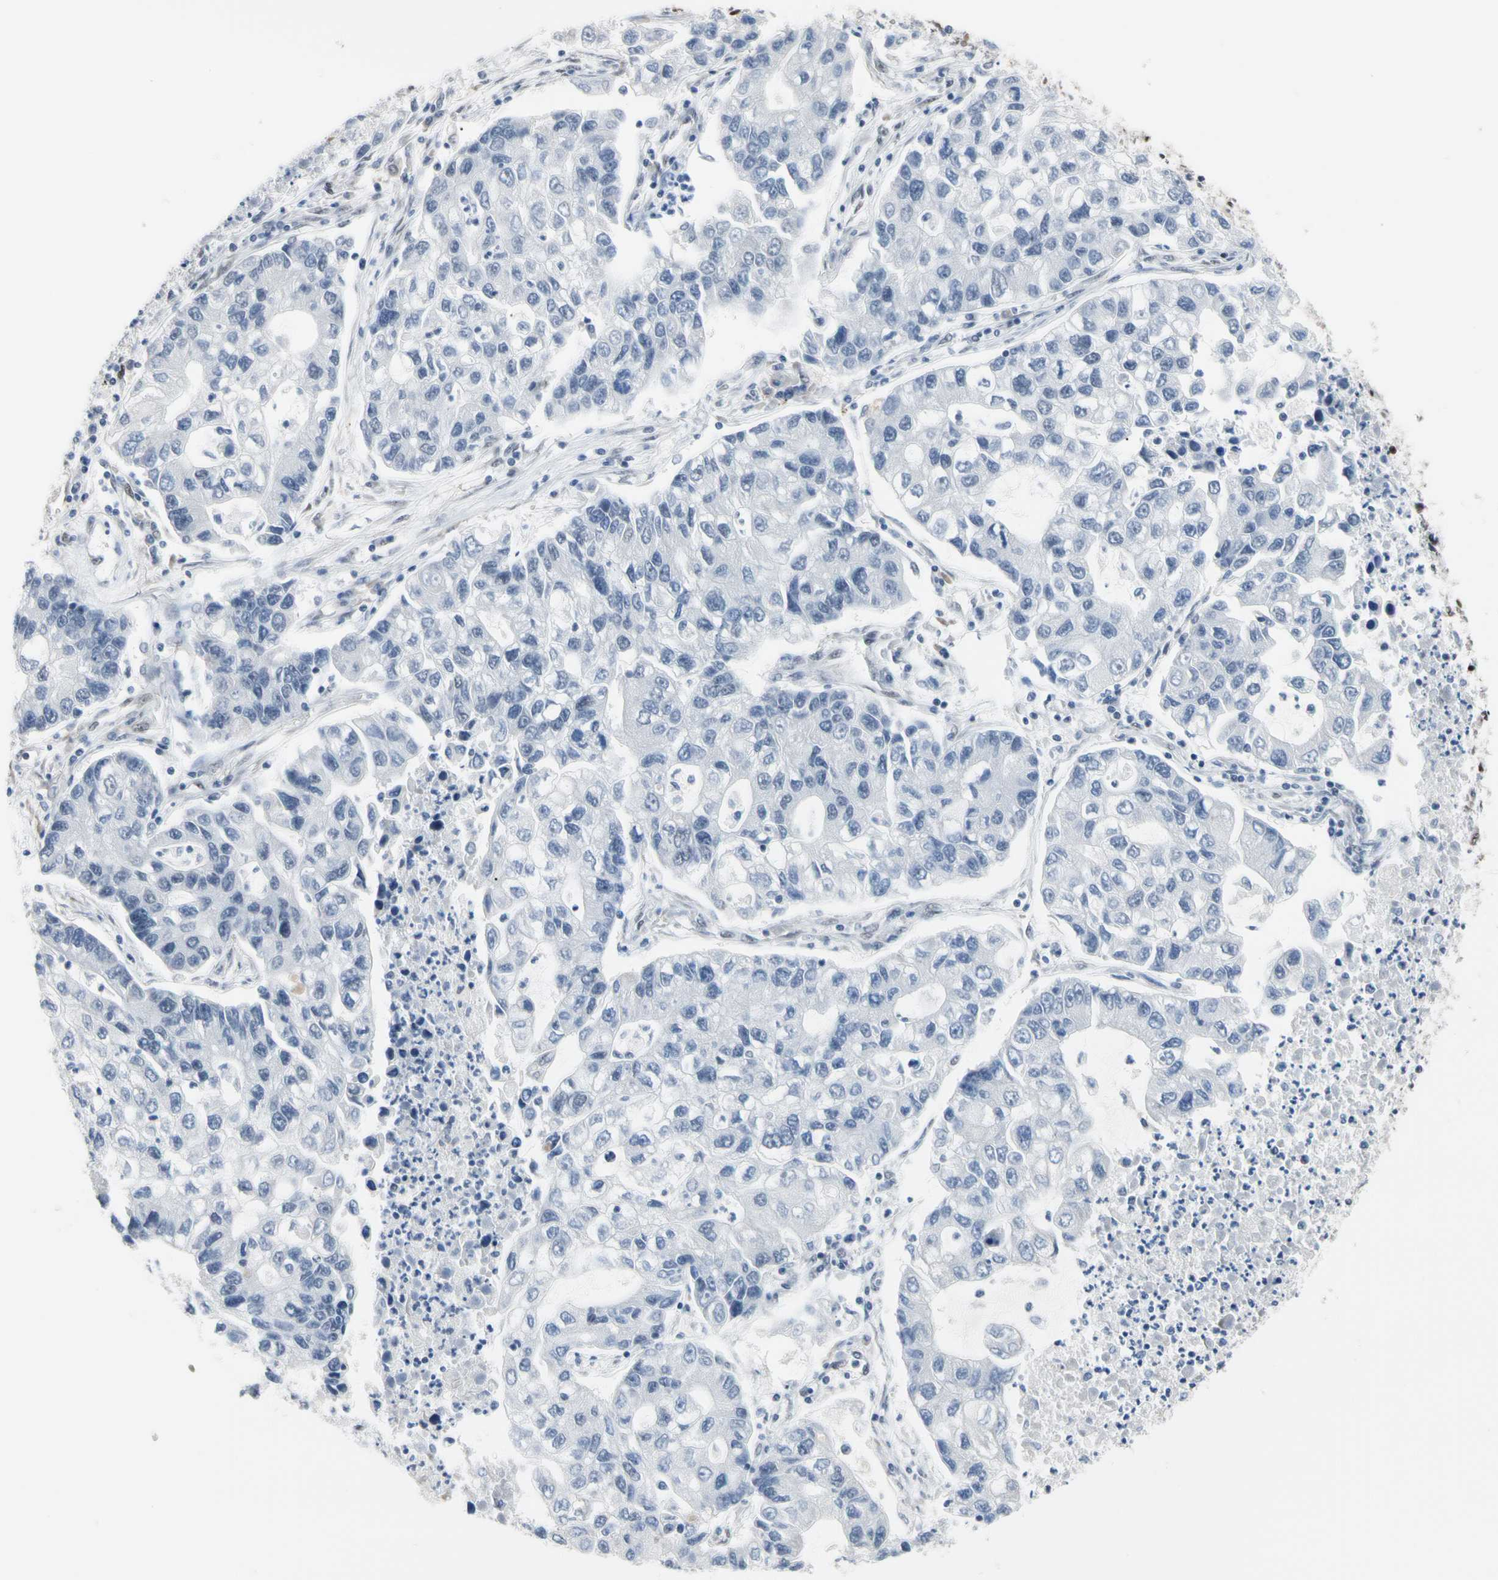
{"staining": {"intensity": "negative", "quantity": "none", "location": "none"}, "tissue": "lung cancer", "cell_type": "Tumor cells", "image_type": "cancer", "snomed": [{"axis": "morphology", "description": "Adenocarcinoma, NOS"}, {"axis": "topography", "description": "Lung"}], "caption": "High magnification brightfield microscopy of lung adenocarcinoma stained with DAB (brown) and counterstained with hematoxylin (blue): tumor cells show no significant positivity.", "gene": "FAM98B", "patient": {"sex": "female", "age": 51}}